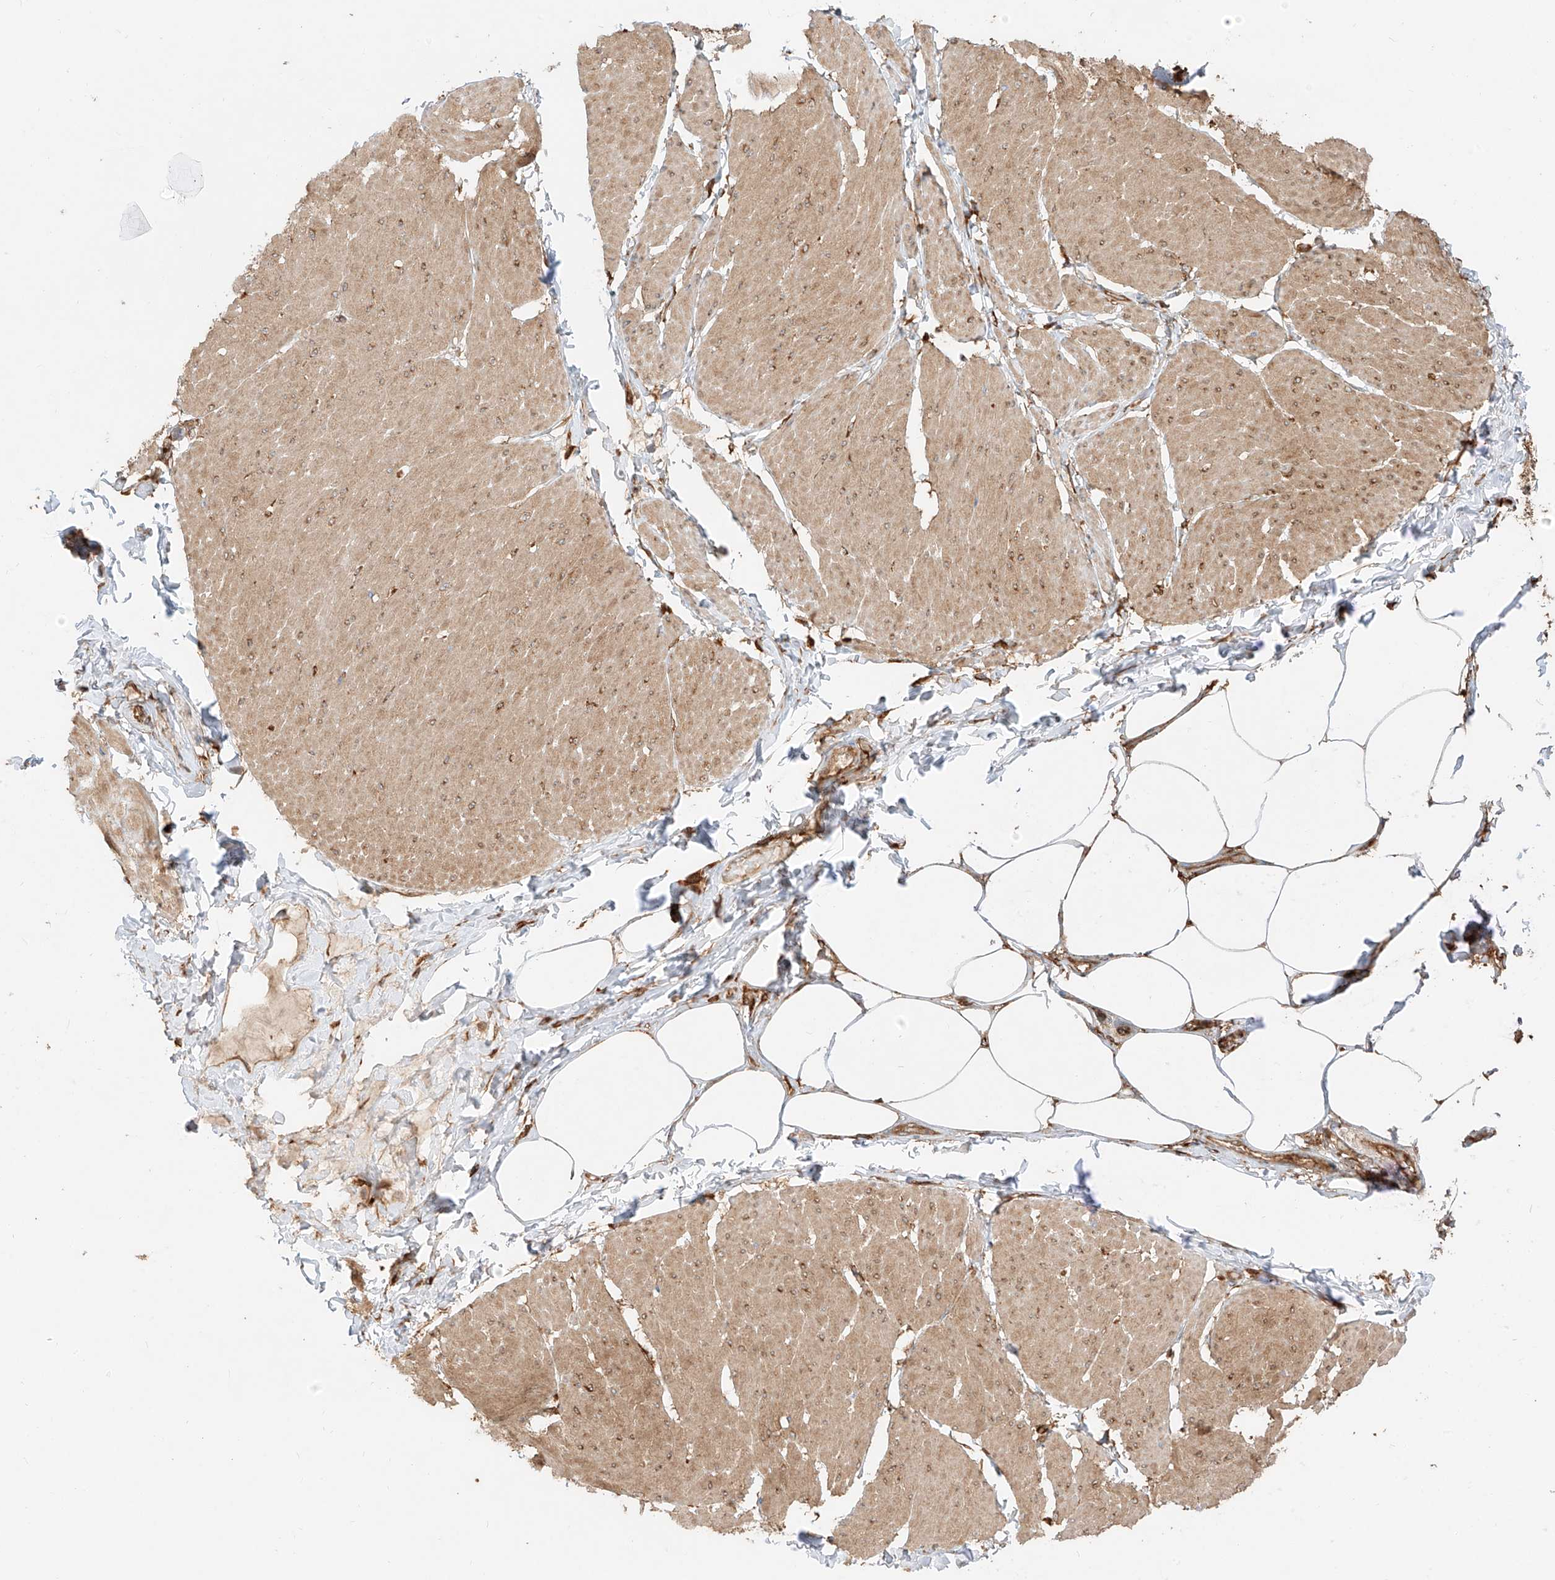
{"staining": {"intensity": "moderate", "quantity": ">75%", "location": "cytoplasmic/membranous"}, "tissue": "smooth muscle", "cell_type": "Smooth muscle cells", "image_type": "normal", "snomed": [{"axis": "morphology", "description": "Urothelial carcinoma, High grade"}, {"axis": "topography", "description": "Urinary bladder"}], "caption": "Immunohistochemical staining of benign human smooth muscle exhibits moderate cytoplasmic/membranous protein staining in approximately >75% of smooth muscle cells.", "gene": "SNX9", "patient": {"sex": "male", "age": 46}}